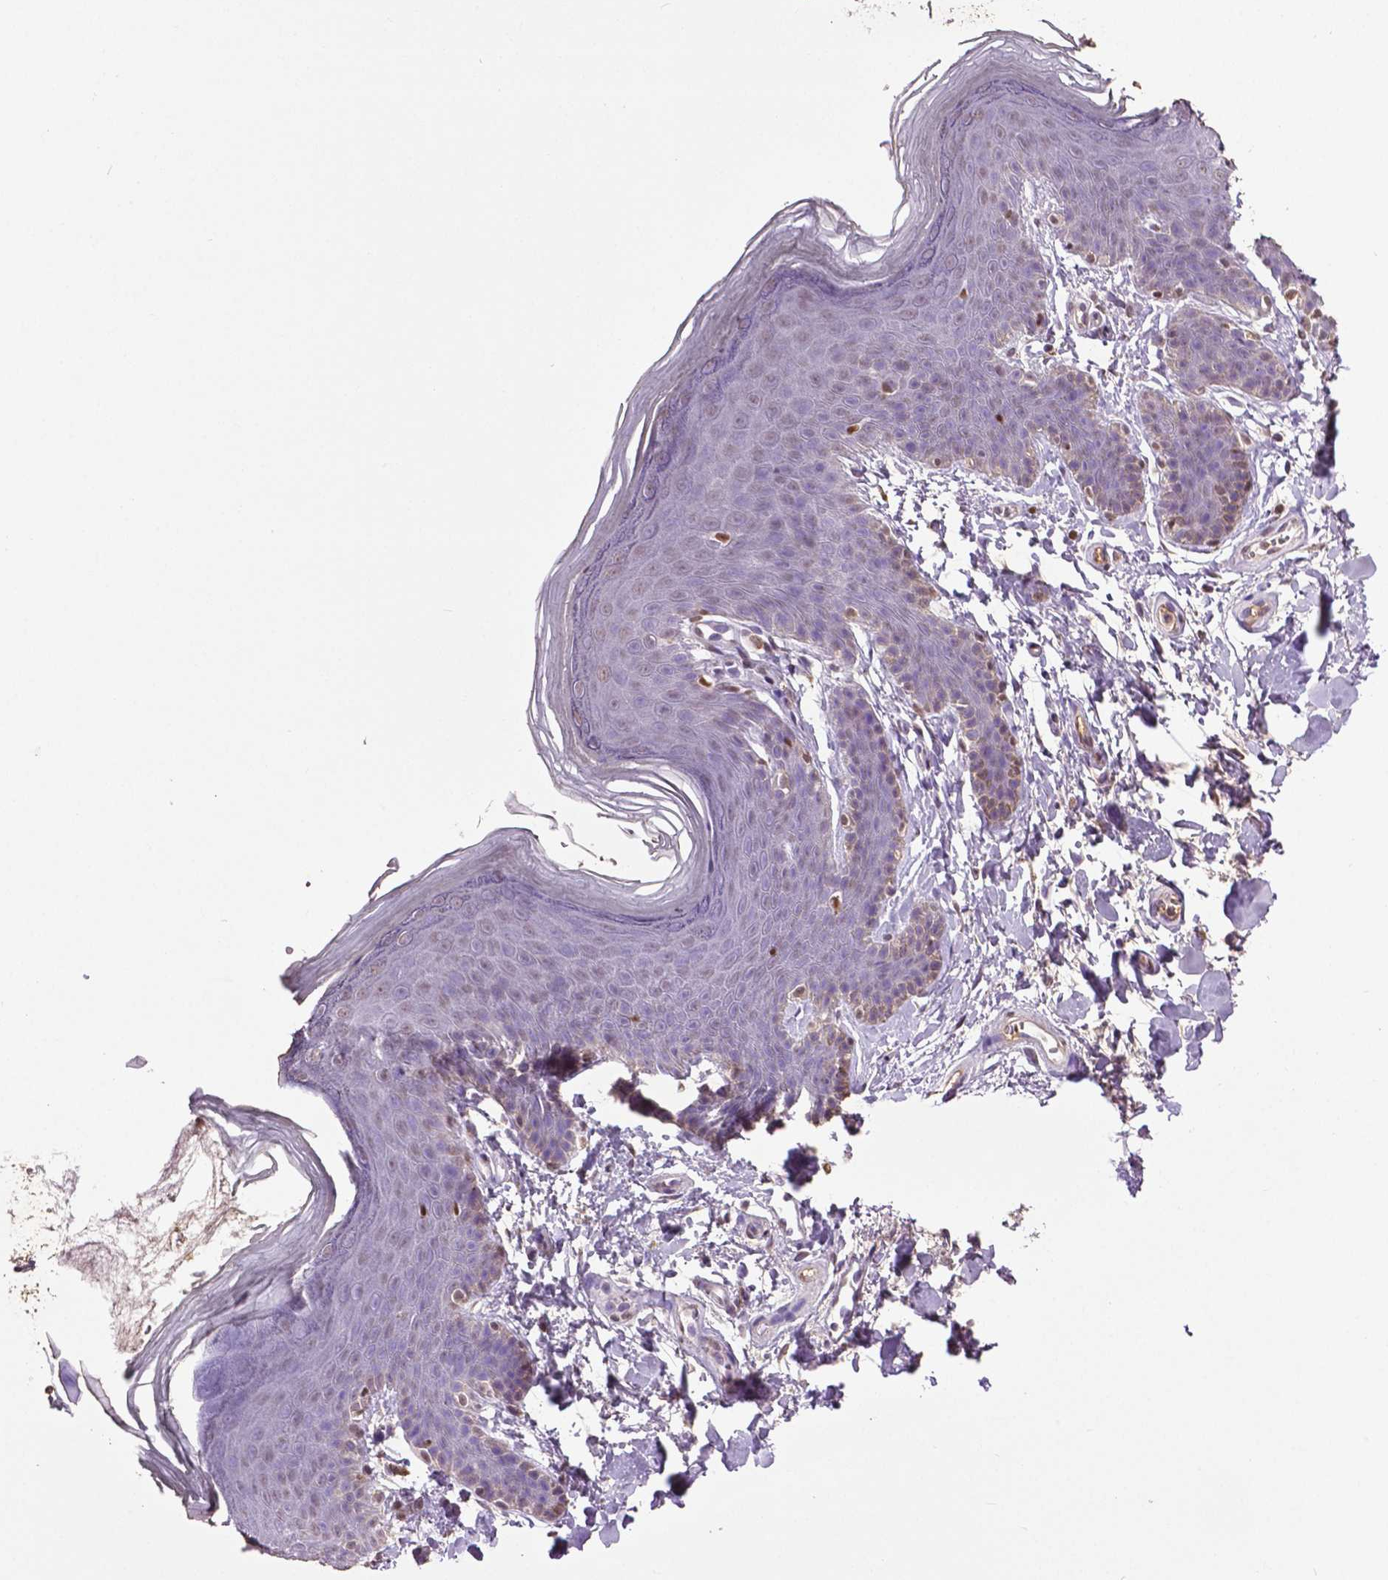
{"staining": {"intensity": "negative", "quantity": "none", "location": "none"}, "tissue": "skin", "cell_type": "Epidermal cells", "image_type": "normal", "snomed": [{"axis": "morphology", "description": "Normal tissue, NOS"}, {"axis": "topography", "description": "Anal"}], "caption": "IHC of benign human skin exhibits no staining in epidermal cells. Nuclei are stained in blue.", "gene": "RUNX3", "patient": {"sex": "male", "age": 53}}